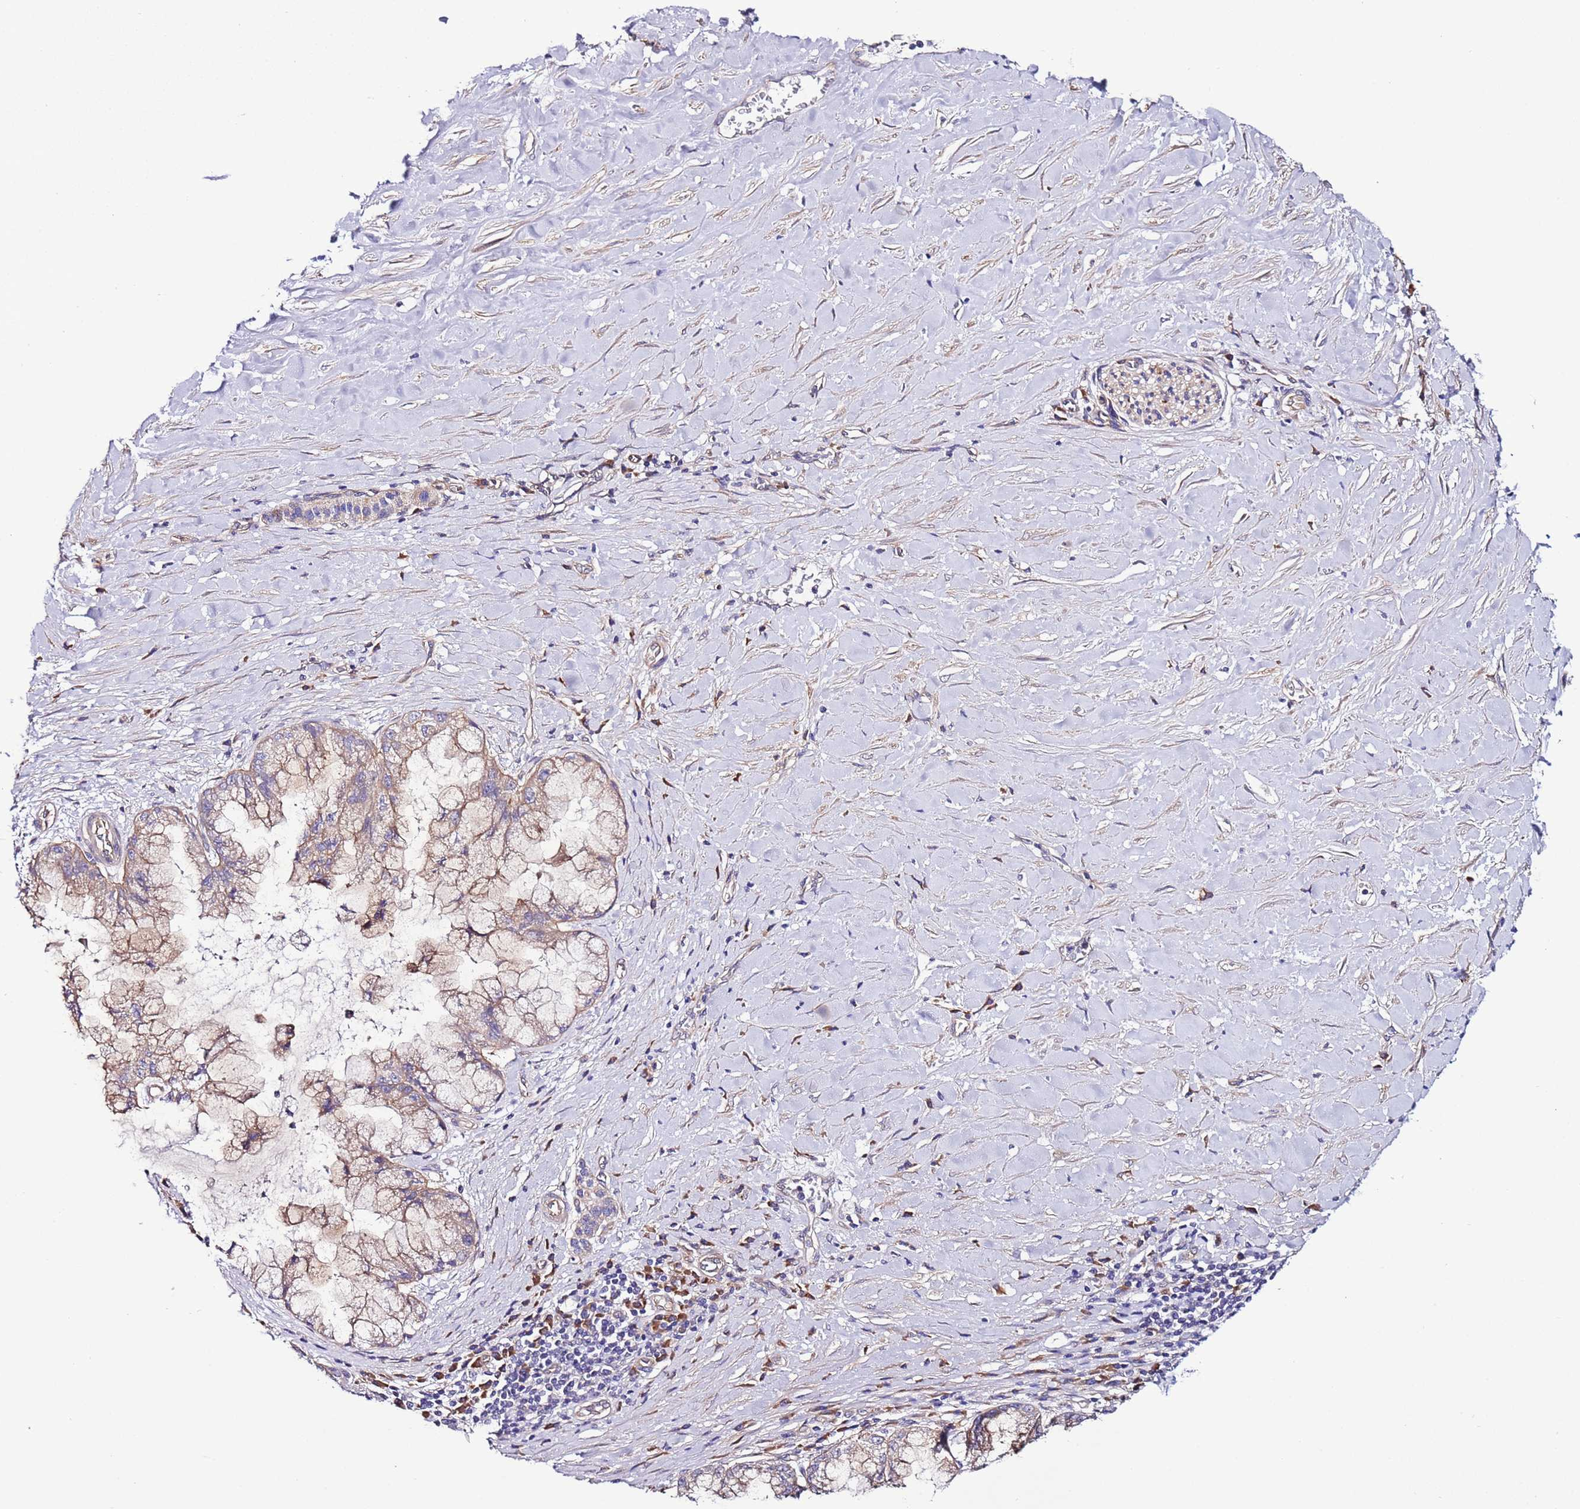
{"staining": {"intensity": "weak", "quantity": "<25%", "location": "cytoplasmic/membranous"}, "tissue": "pancreatic cancer", "cell_type": "Tumor cells", "image_type": "cancer", "snomed": [{"axis": "morphology", "description": "Adenocarcinoma, NOS"}, {"axis": "topography", "description": "Pancreas"}], "caption": "Protein analysis of pancreatic cancer (adenocarcinoma) shows no significant staining in tumor cells. (DAB immunohistochemistry with hematoxylin counter stain).", "gene": "SPCS1", "patient": {"sex": "male", "age": 73}}